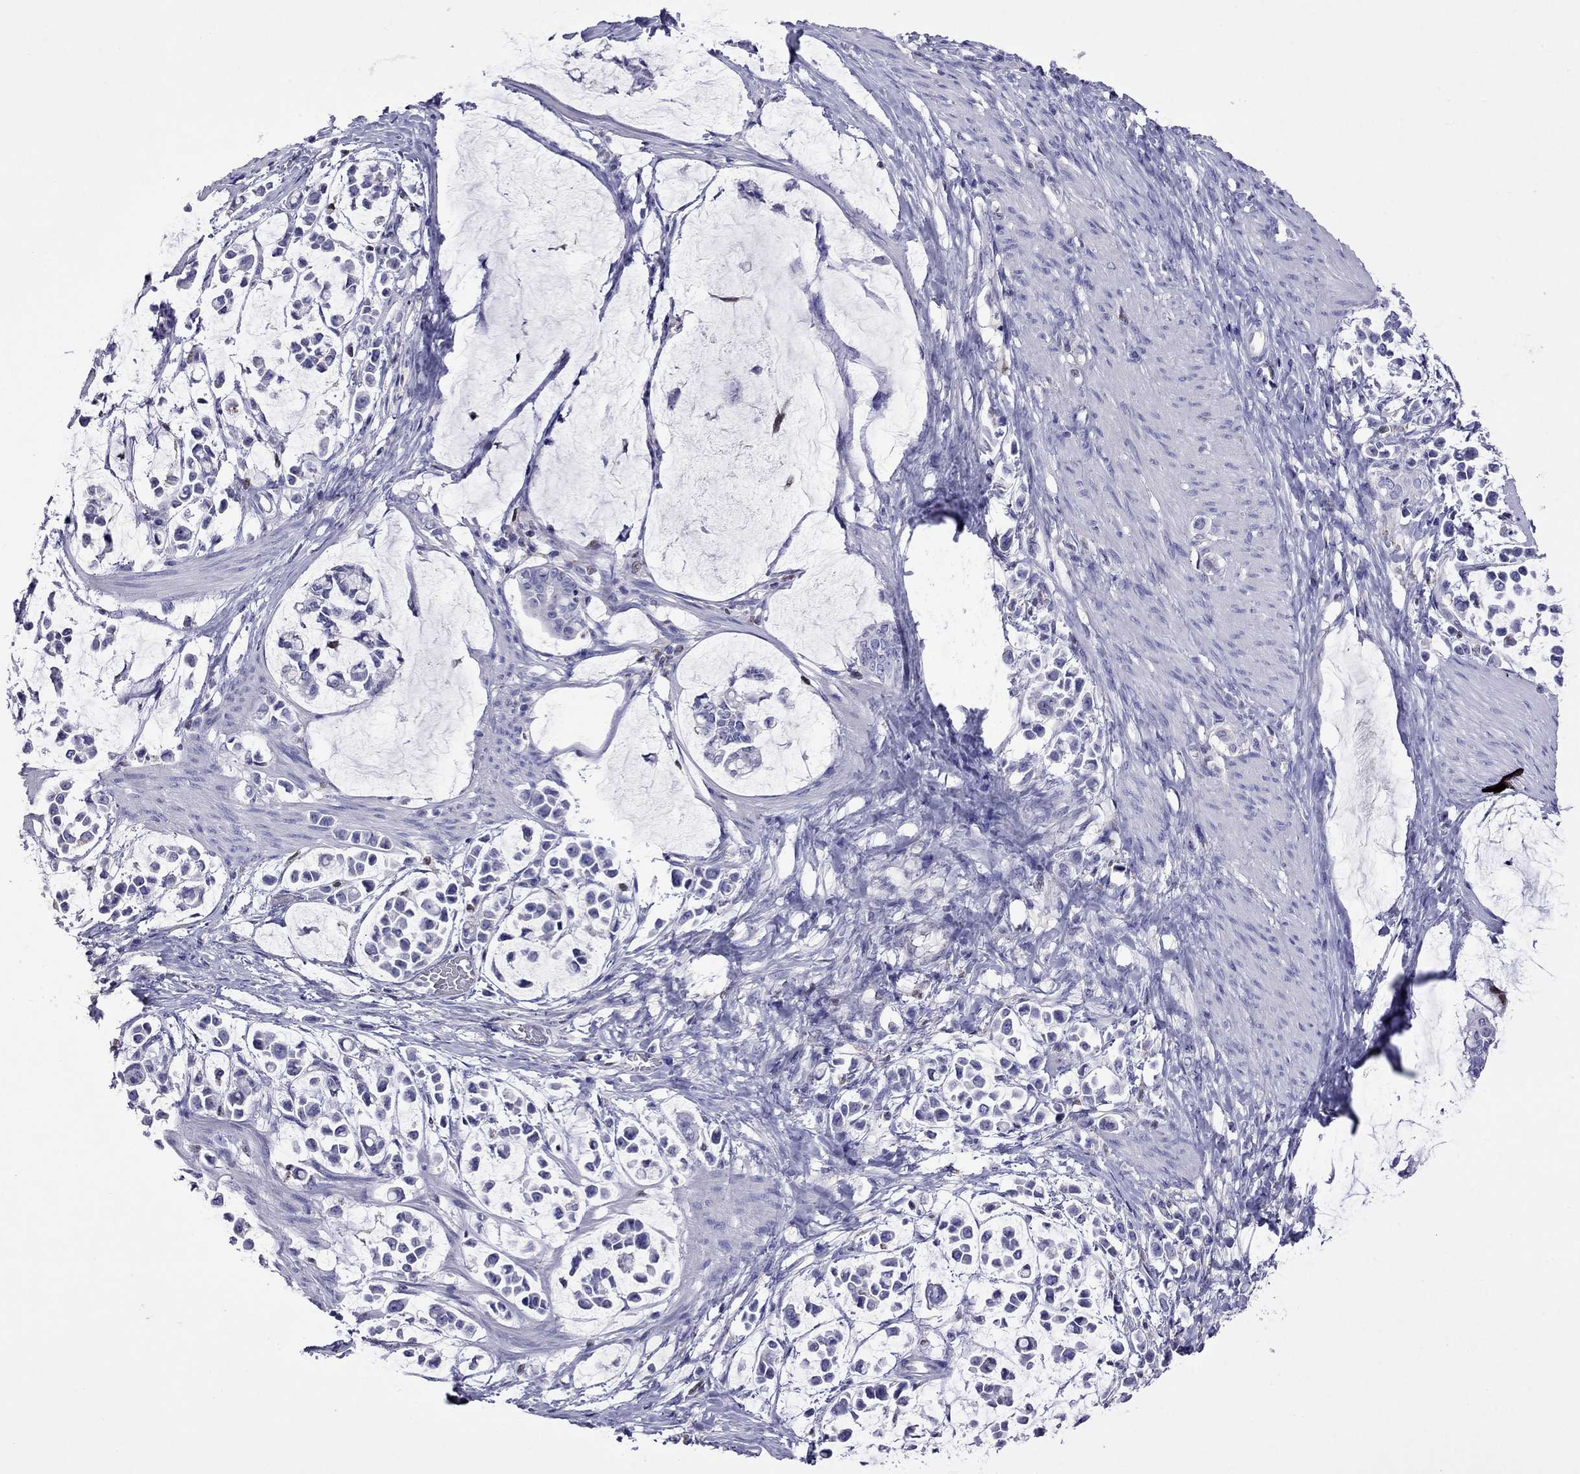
{"staining": {"intensity": "negative", "quantity": "none", "location": "none"}, "tissue": "stomach cancer", "cell_type": "Tumor cells", "image_type": "cancer", "snomed": [{"axis": "morphology", "description": "Adenocarcinoma, NOS"}, {"axis": "topography", "description": "Stomach"}], "caption": "There is no significant staining in tumor cells of stomach cancer.", "gene": "MPZ", "patient": {"sex": "male", "age": 82}}